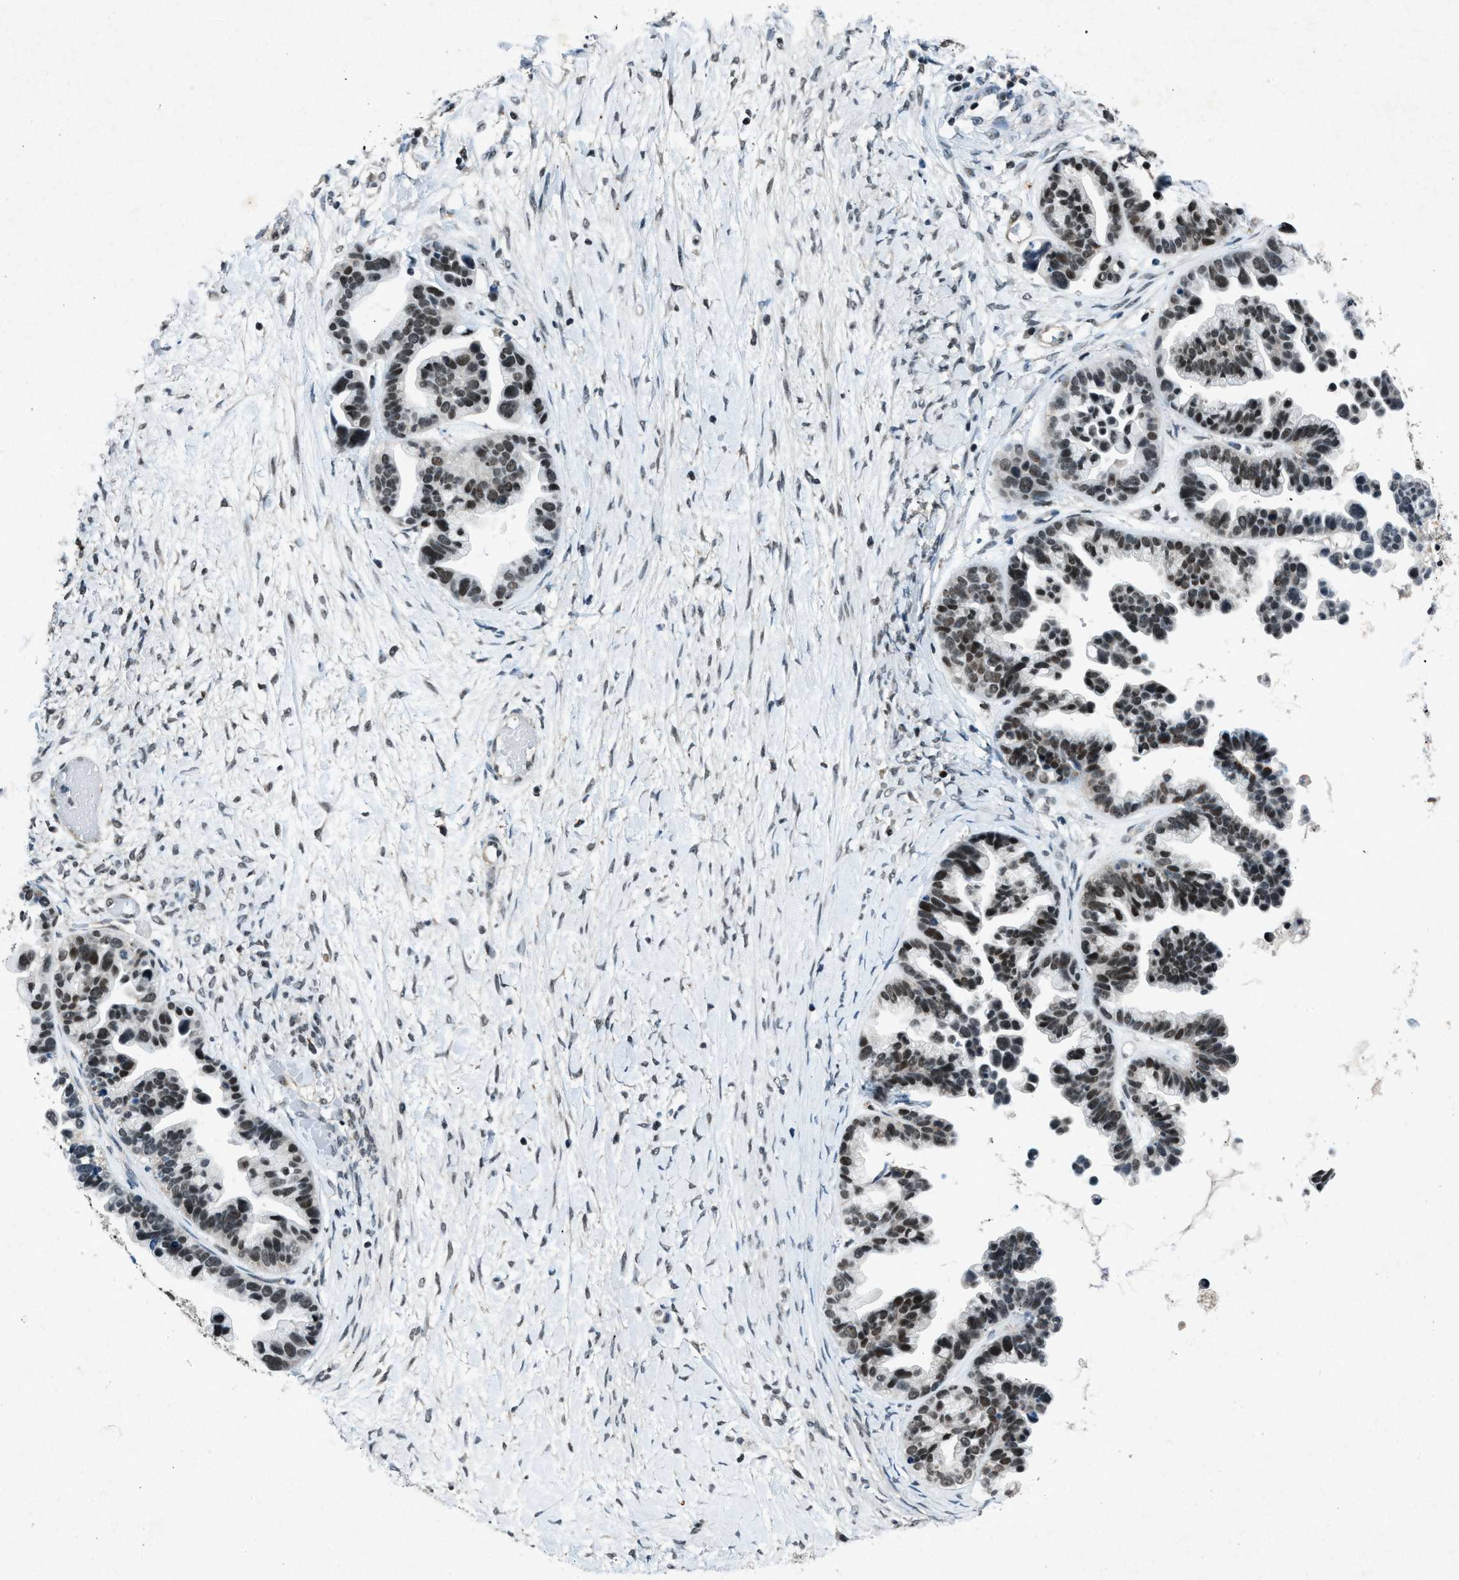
{"staining": {"intensity": "moderate", "quantity": "25%-75%", "location": "cytoplasmic/membranous,nuclear"}, "tissue": "ovarian cancer", "cell_type": "Tumor cells", "image_type": "cancer", "snomed": [{"axis": "morphology", "description": "Cystadenocarcinoma, serous, NOS"}, {"axis": "topography", "description": "Ovary"}], "caption": "This is a micrograph of immunohistochemistry (IHC) staining of ovarian cancer, which shows moderate positivity in the cytoplasmic/membranous and nuclear of tumor cells.", "gene": "ADCY1", "patient": {"sex": "female", "age": 56}}